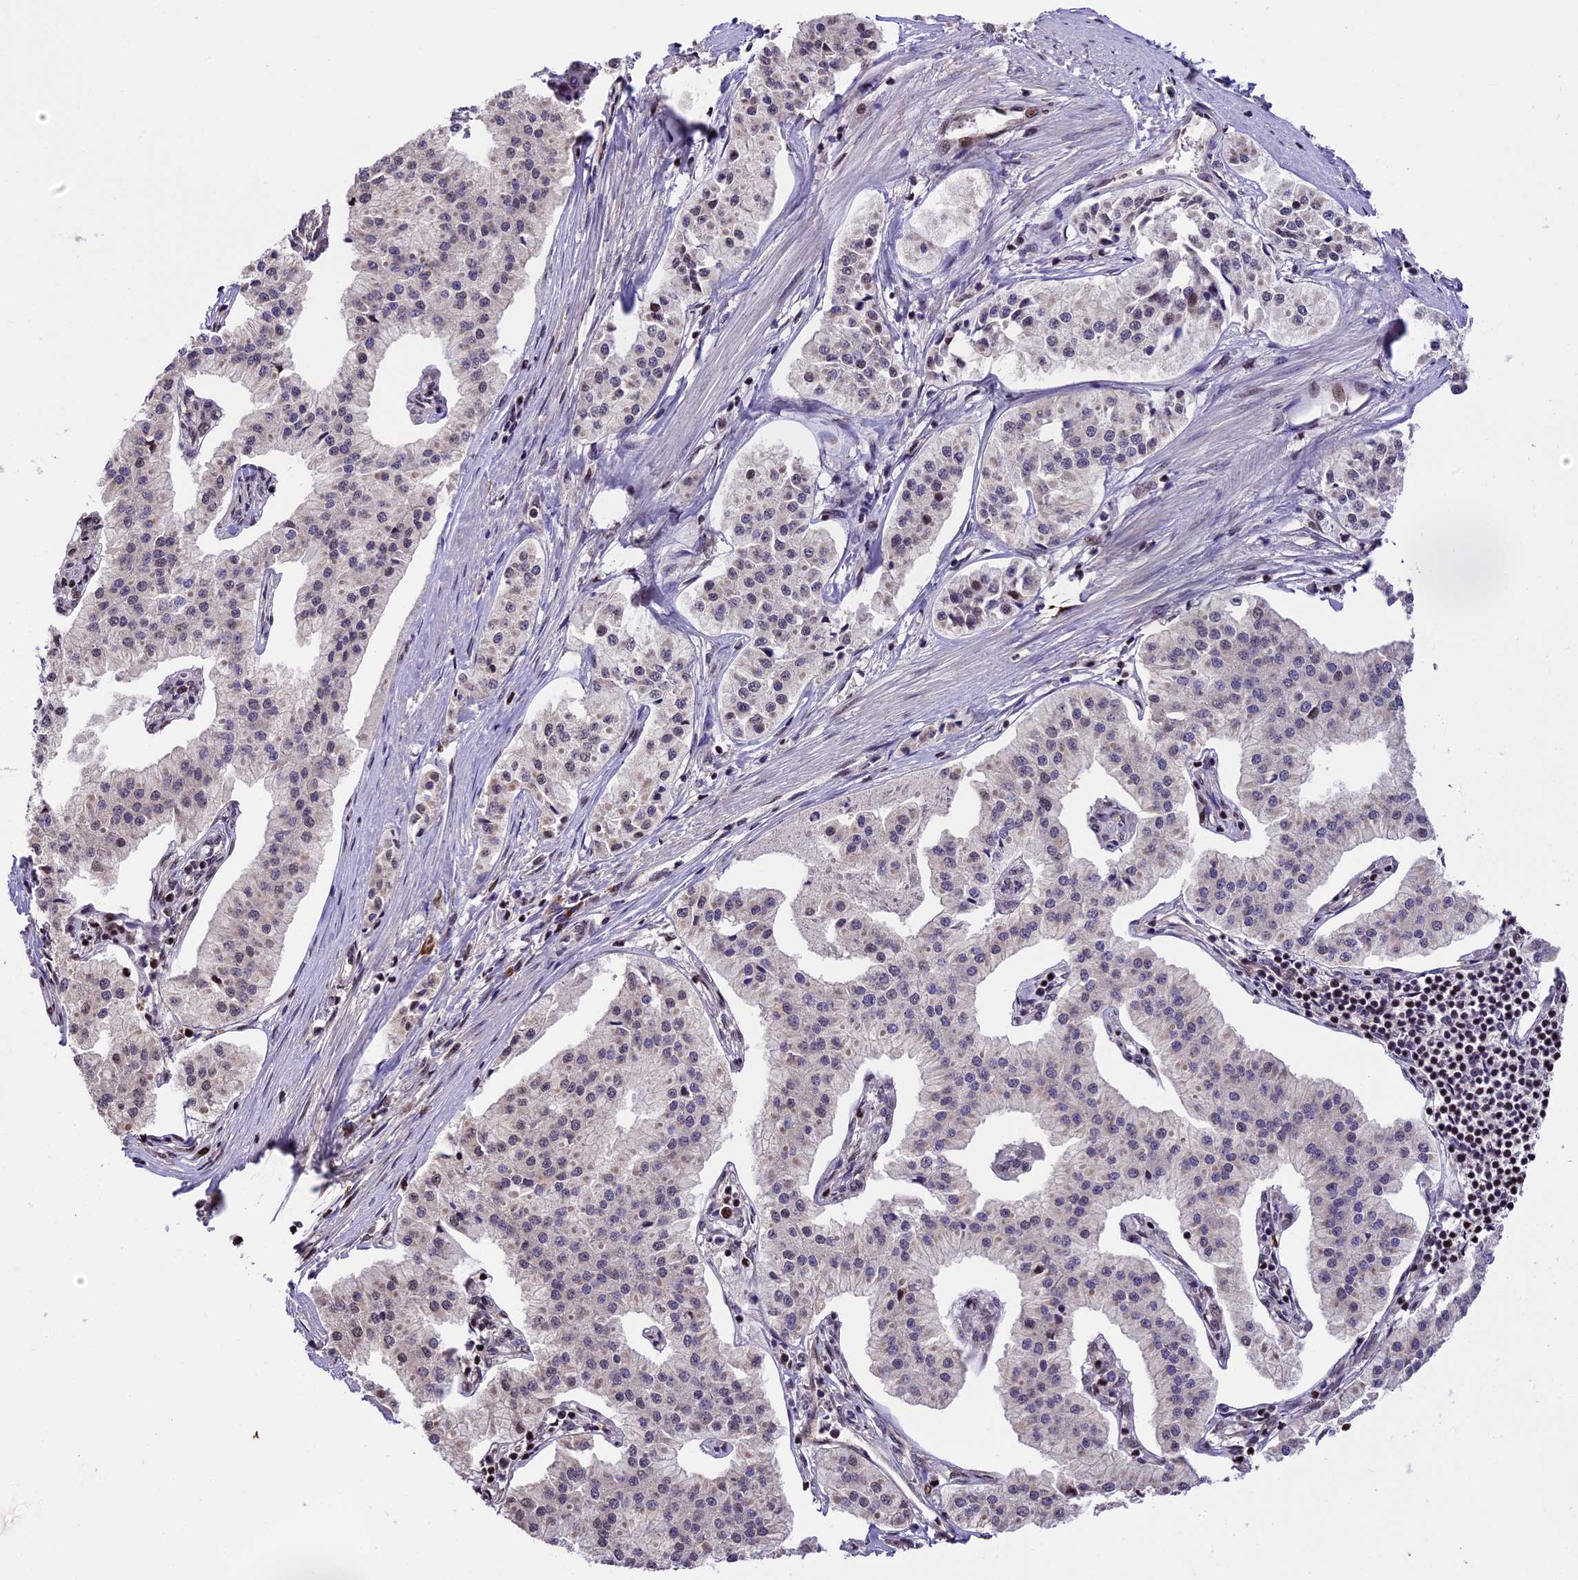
{"staining": {"intensity": "weak", "quantity": "25%-75%", "location": "nuclear"}, "tissue": "pancreatic cancer", "cell_type": "Tumor cells", "image_type": "cancer", "snomed": [{"axis": "morphology", "description": "Adenocarcinoma, NOS"}, {"axis": "topography", "description": "Pancreas"}], "caption": "IHC histopathology image of human pancreatic cancer (adenocarcinoma) stained for a protein (brown), which displays low levels of weak nuclear positivity in approximately 25%-75% of tumor cells.", "gene": "POLR3E", "patient": {"sex": "female", "age": 50}}